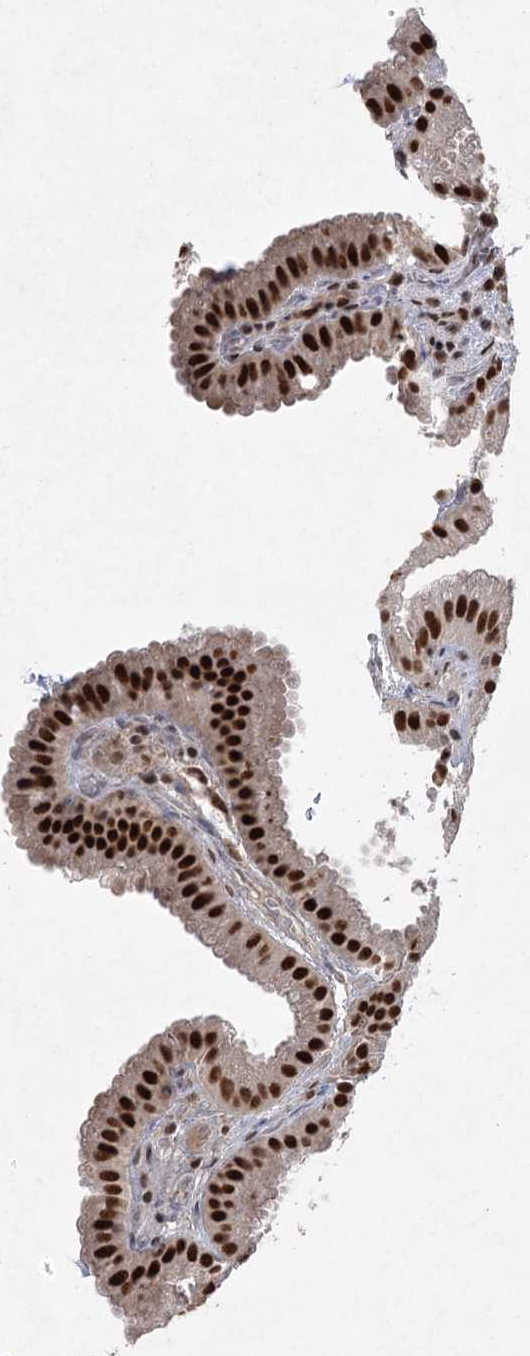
{"staining": {"intensity": "strong", "quantity": ">75%", "location": "nuclear"}, "tissue": "gallbladder", "cell_type": "Glandular cells", "image_type": "normal", "snomed": [{"axis": "morphology", "description": "Normal tissue, NOS"}, {"axis": "topography", "description": "Gallbladder"}], "caption": "Gallbladder stained with IHC demonstrates strong nuclear expression in approximately >75% of glandular cells. Ihc stains the protein in brown and the nuclei are stained blue.", "gene": "ZCCHC8", "patient": {"sex": "female", "age": 30}}